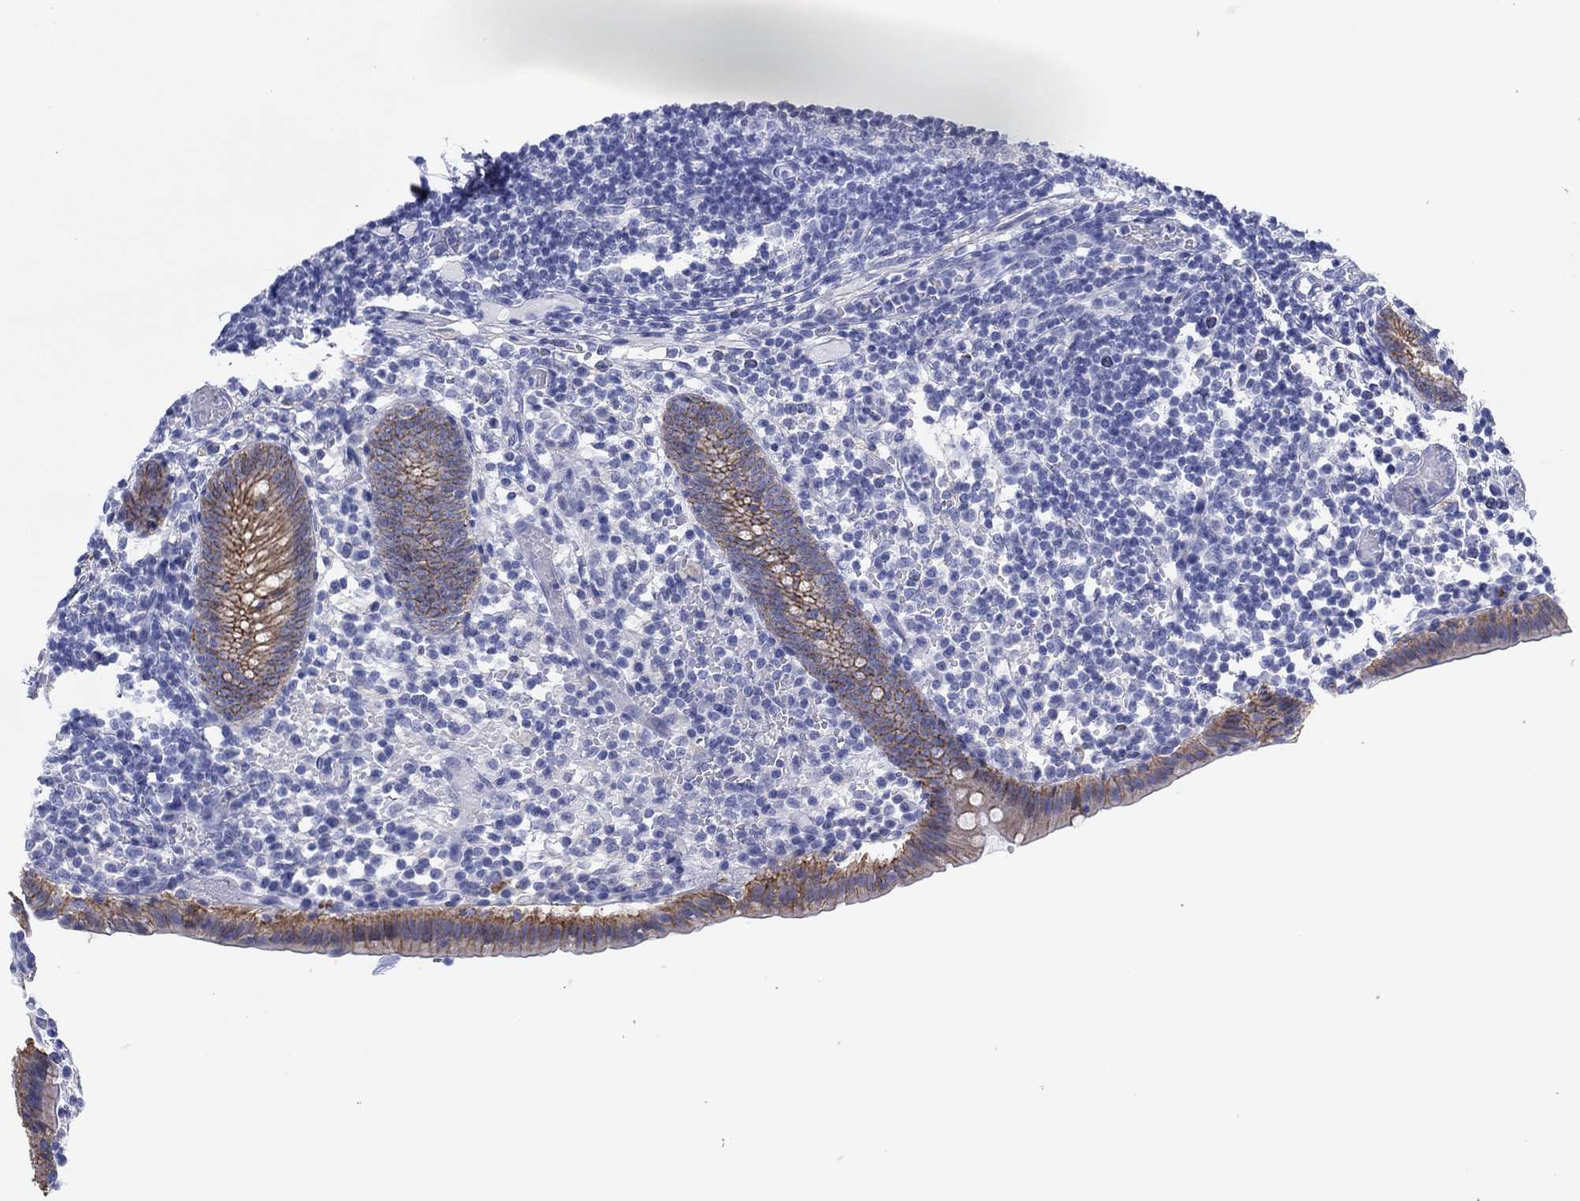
{"staining": {"intensity": "moderate", "quantity": ">75%", "location": "cytoplasmic/membranous"}, "tissue": "appendix", "cell_type": "Glandular cells", "image_type": "normal", "snomed": [{"axis": "morphology", "description": "Normal tissue, NOS"}, {"axis": "topography", "description": "Appendix"}], "caption": "High-magnification brightfield microscopy of benign appendix stained with DAB (brown) and counterstained with hematoxylin (blue). glandular cells exhibit moderate cytoplasmic/membranous positivity is seen in about>75% of cells.", "gene": "ATP1B1", "patient": {"sex": "female", "age": 40}}